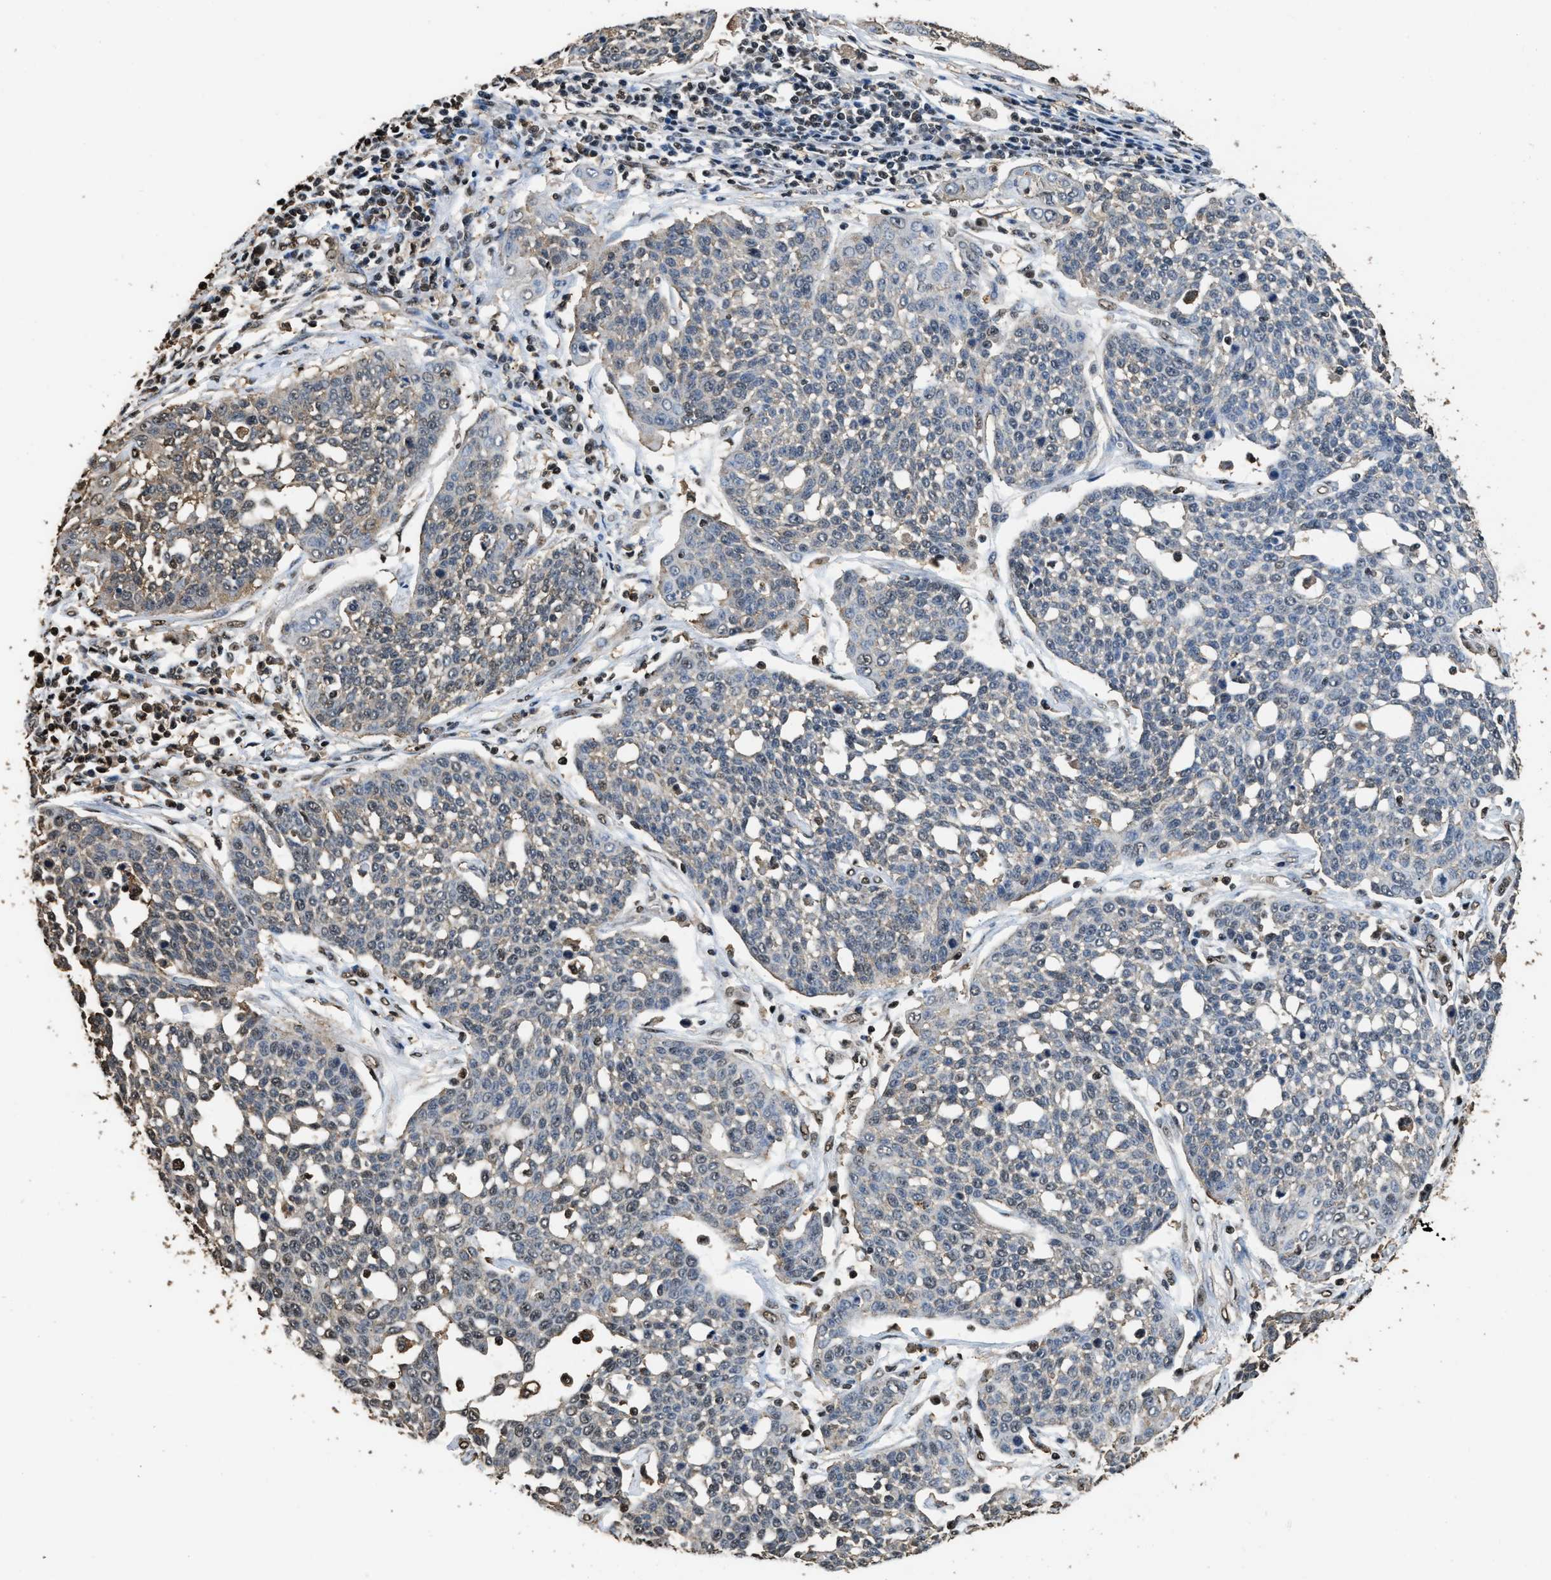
{"staining": {"intensity": "weak", "quantity": "<25%", "location": "cytoplasmic/membranous,nuclear"}, "tissue": "cervical cancer", "cell_type": "Tumor cells", "image_type": "cancer", "snomed": [{"axis": "morphology", "description": "Squamous cell carcinoma, NOS"}, {"axis": "topography", "description": "Cervix"}], "caption": "The photomicrograph shows no significant expression in tumor cells of cervical squamous cell carcinoma. Nuclei are stained in blue.", "gene": "GAPDH", "patient": {"sex": "female", "age": 34}}